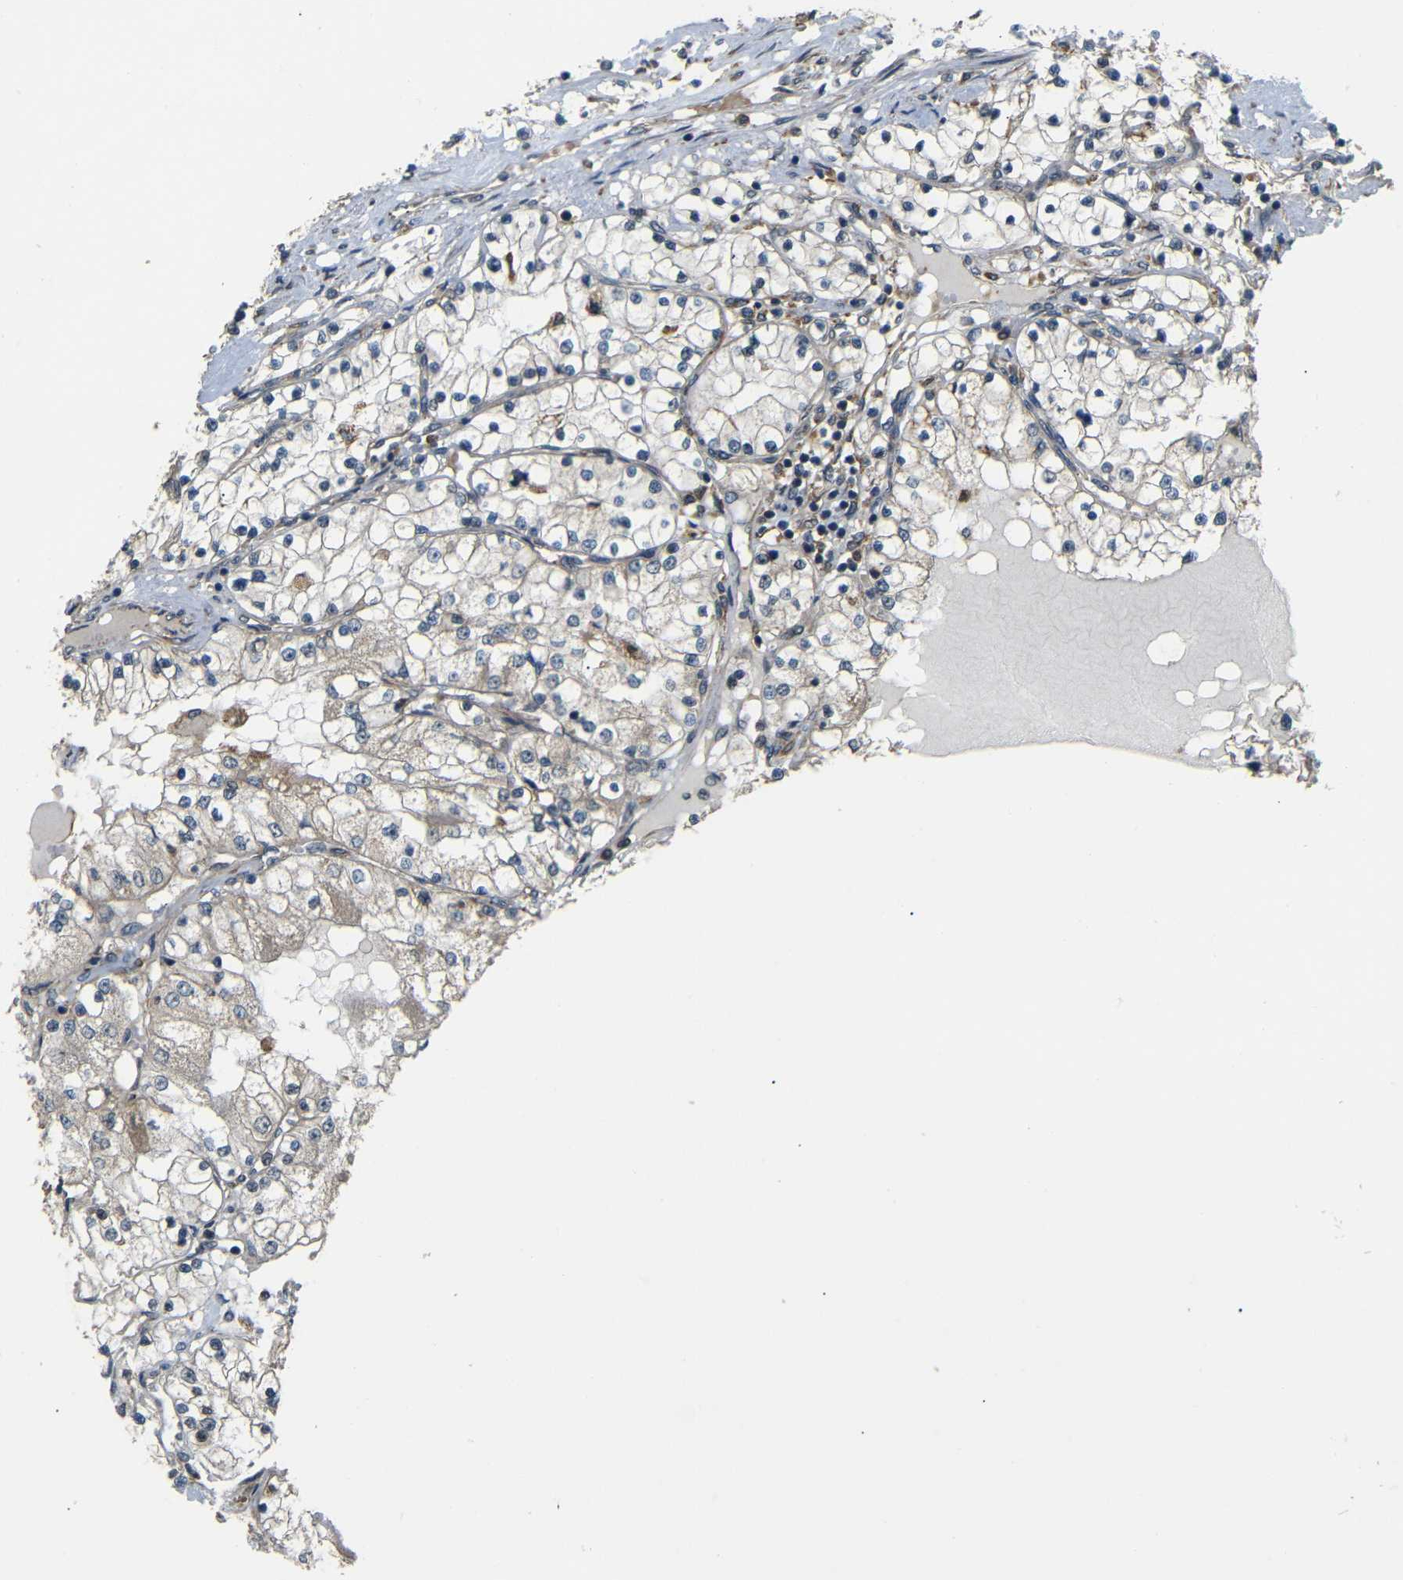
{"staining": {"intensity": "weak", "quantity": ">75%", "location": "cytoplasmic/membranous"}, "tissue": "renal cancer", "cell_type": "Tumor cells", "image_type": "cancer", "snomed": [{"axis": "morphology", "description": "Adenocarcinoma, NOS"}, {"axis": "topography", "description": "Kidney"}], "caption": "The immunohistochemical stain highlights weak cytoplasmic/membranous staining in tumor cells of adenocarcinoma (renal) tissue.", "gene": "EPHB2", "patient": {"sex": "male", "age": 68}}